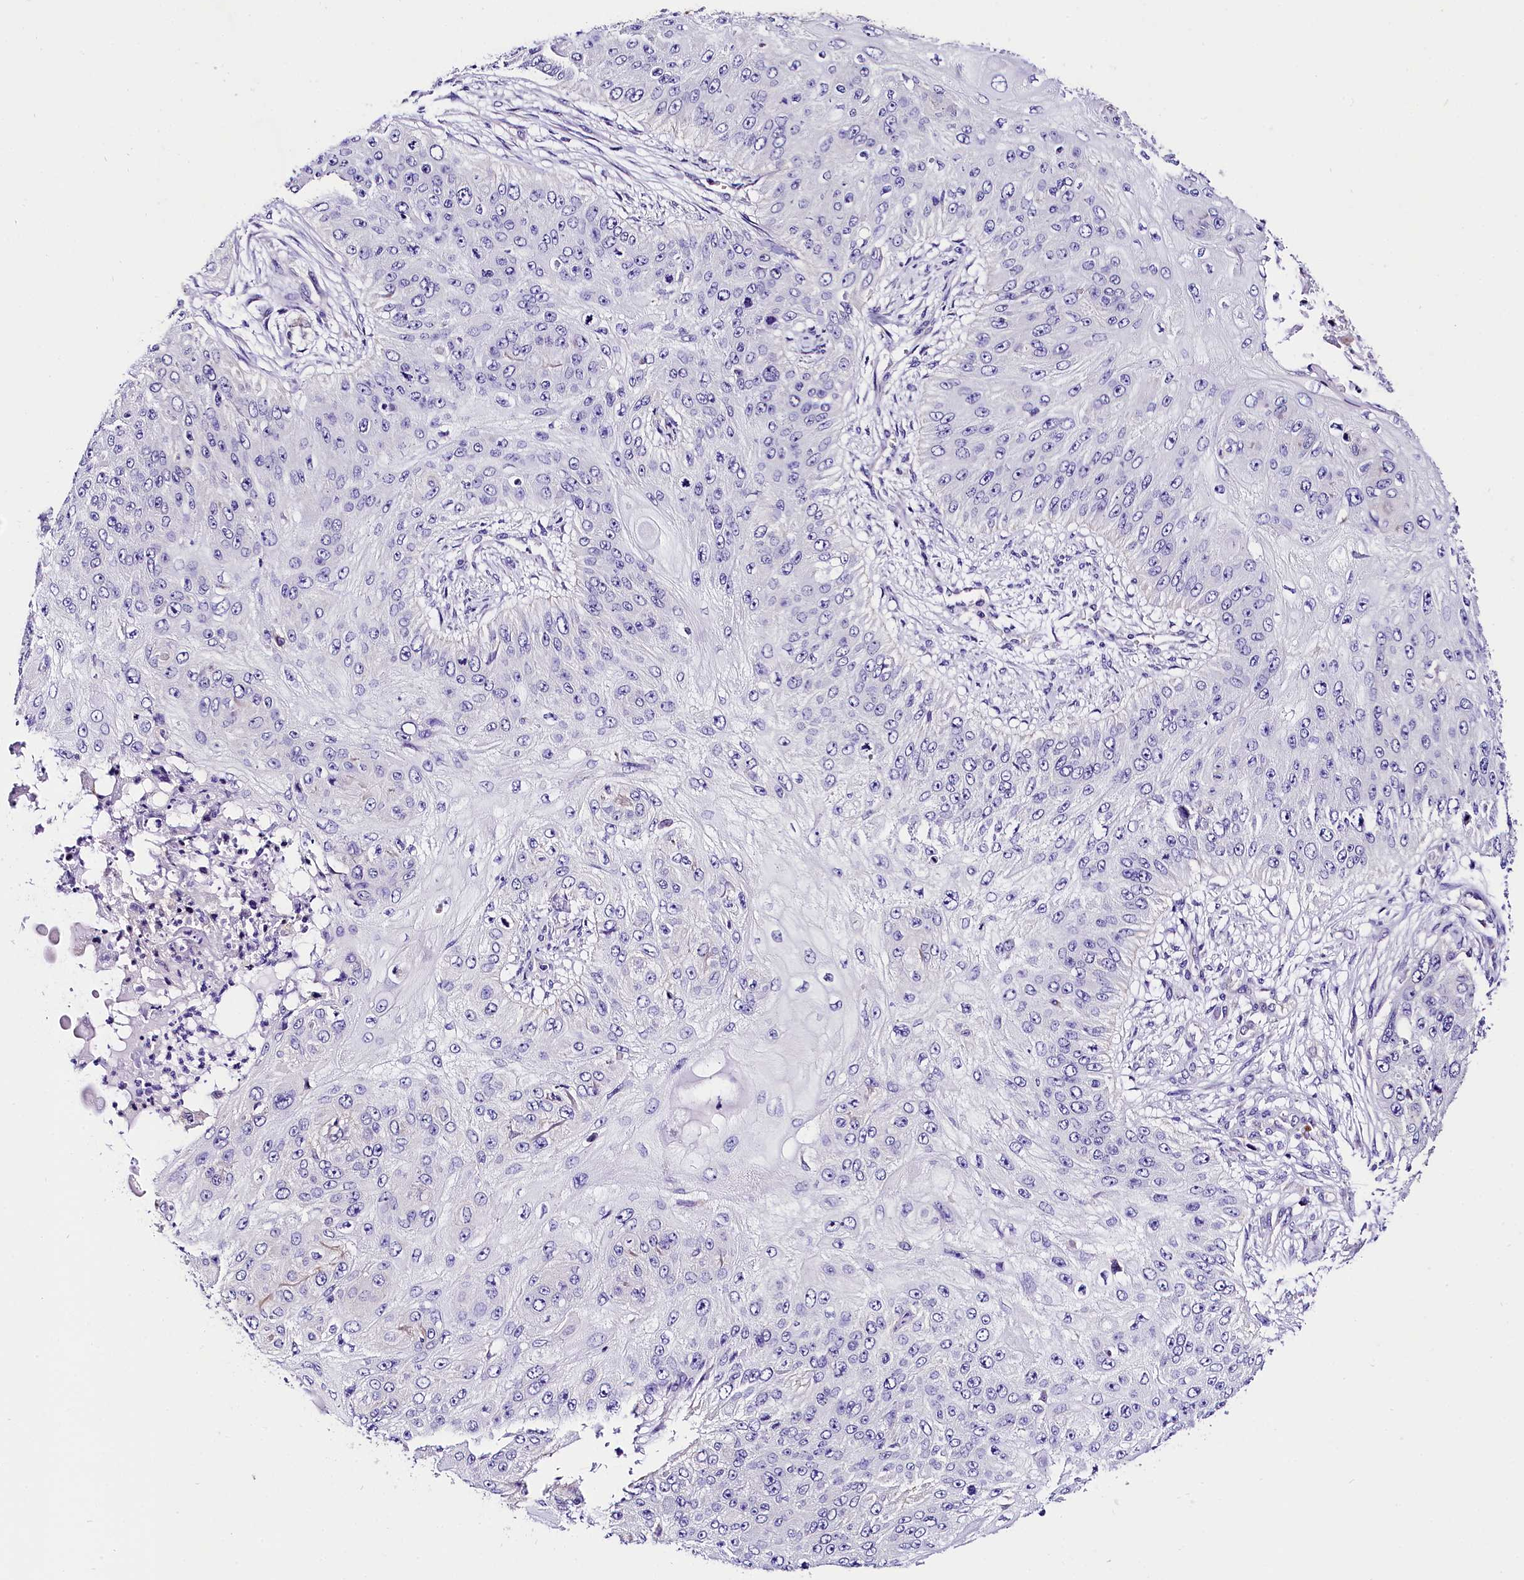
{"staining": {"intensity": "negative", "quantity": "none", "location": "none"}, "tissue": "skin cancer", "cell_type": "Tumor cells", "image_type": "cancer", "snomed": [{"axis": "morphology", "description": "Squamous cell carcinoma, NOS"}, {"axis": "topography", "description": "Skin"}], "caption": "Immunohistochemistry (IHC) of skin cancer (squamous cell carcinoma) shows no staining in tumor cells. Nuclei are stained in blue.", "gene": "ACAA2", "patient": {"sex": "female", "age": 80}}